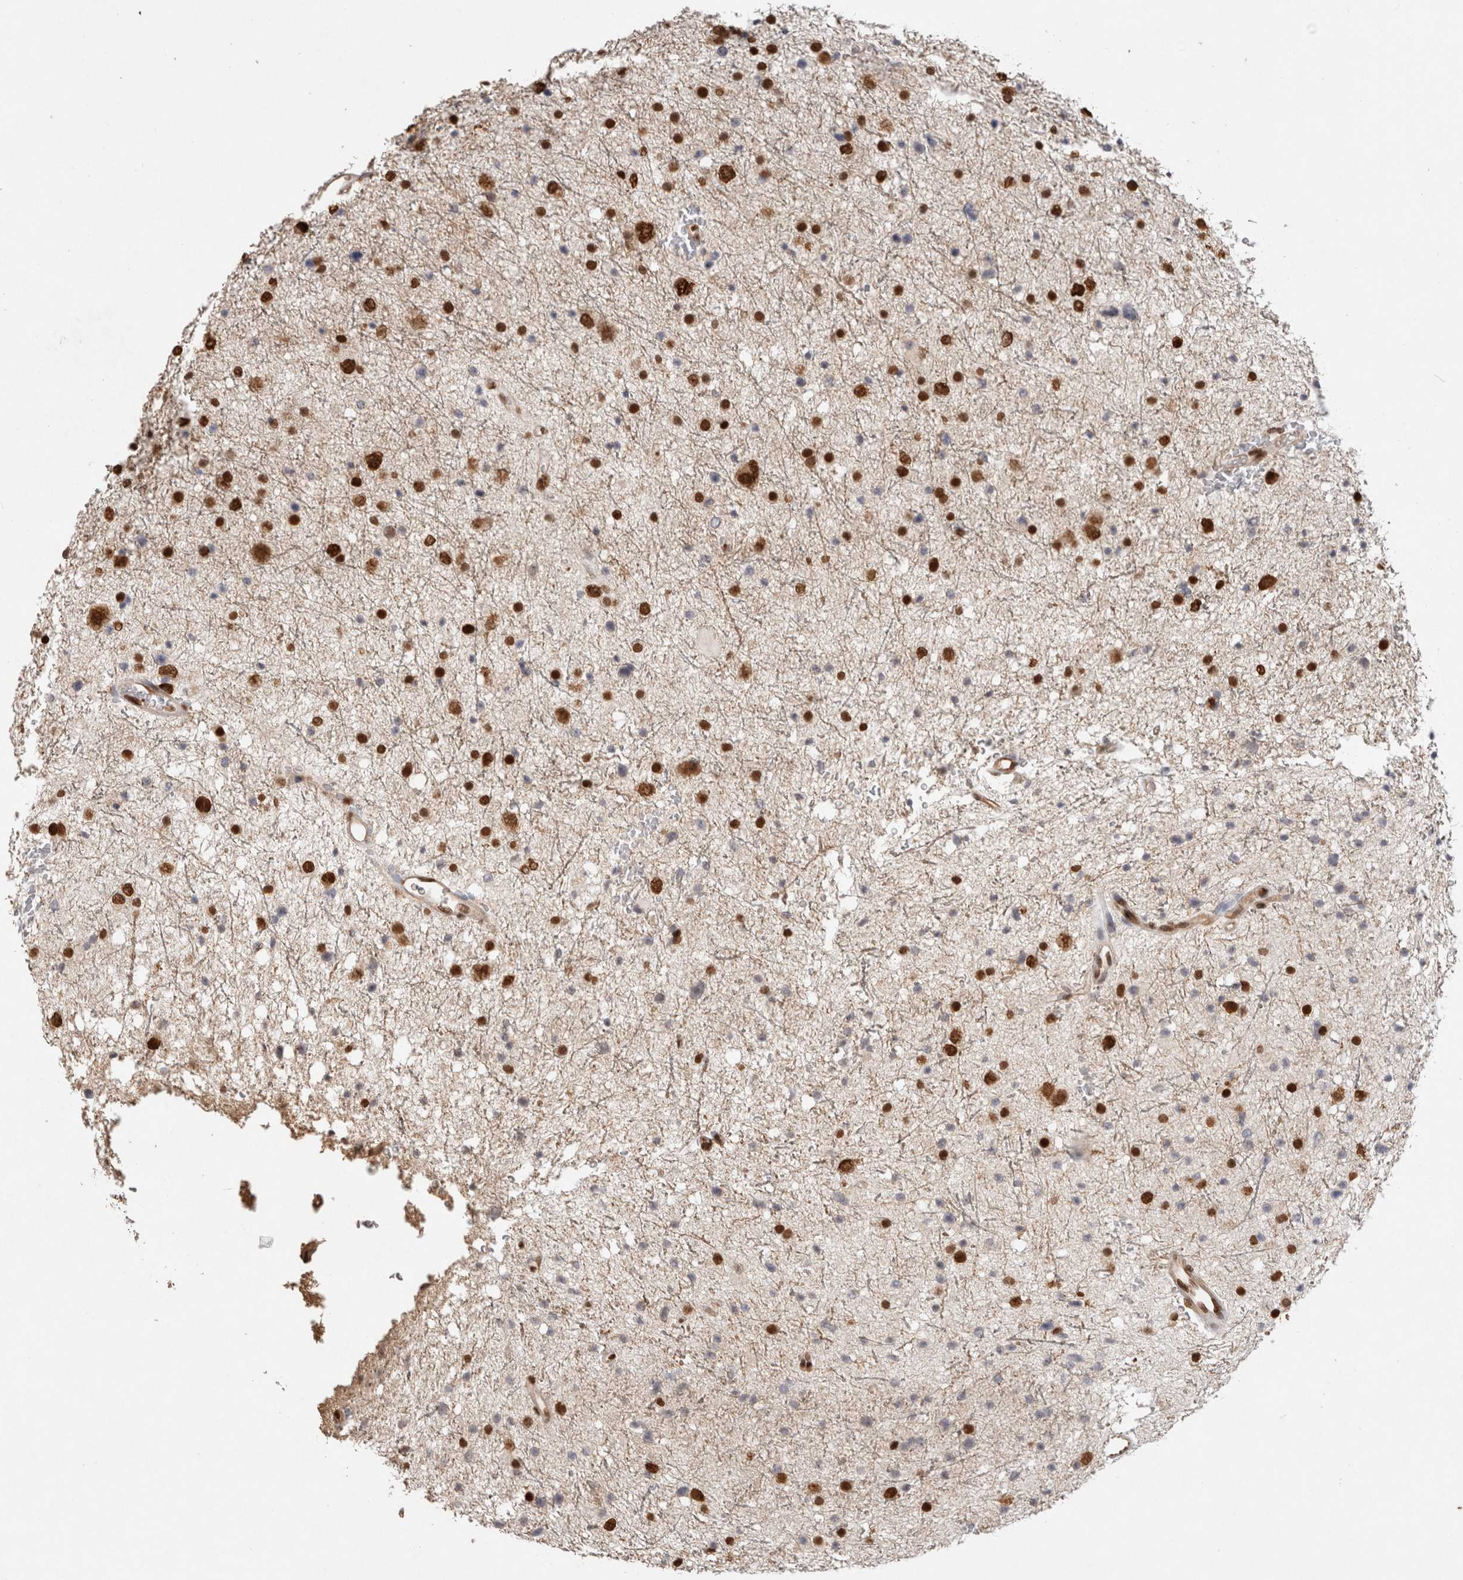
{"staining": {"intensity": "strong", "quantity": ">75%", "location": "nuclear"}, "tissue": "glioma", "cell_type": "Tumor cells", "image_type": "cancer", "snomed": [{"axis": "morphology", "description": "Glioma, malignant, Low grade"}, {"axis": "topography", "description": "Brain"}], "caption": "This histopathology image exhibits glioma stained with immunohistochemistry (IHC) to label a protein in brown. The nuclear of tumor cells show strong positivity for the protein. Nuclei are counter-stained blue.", "gene": "HDGF", "patient": {"sex": "female", "age": 37}}